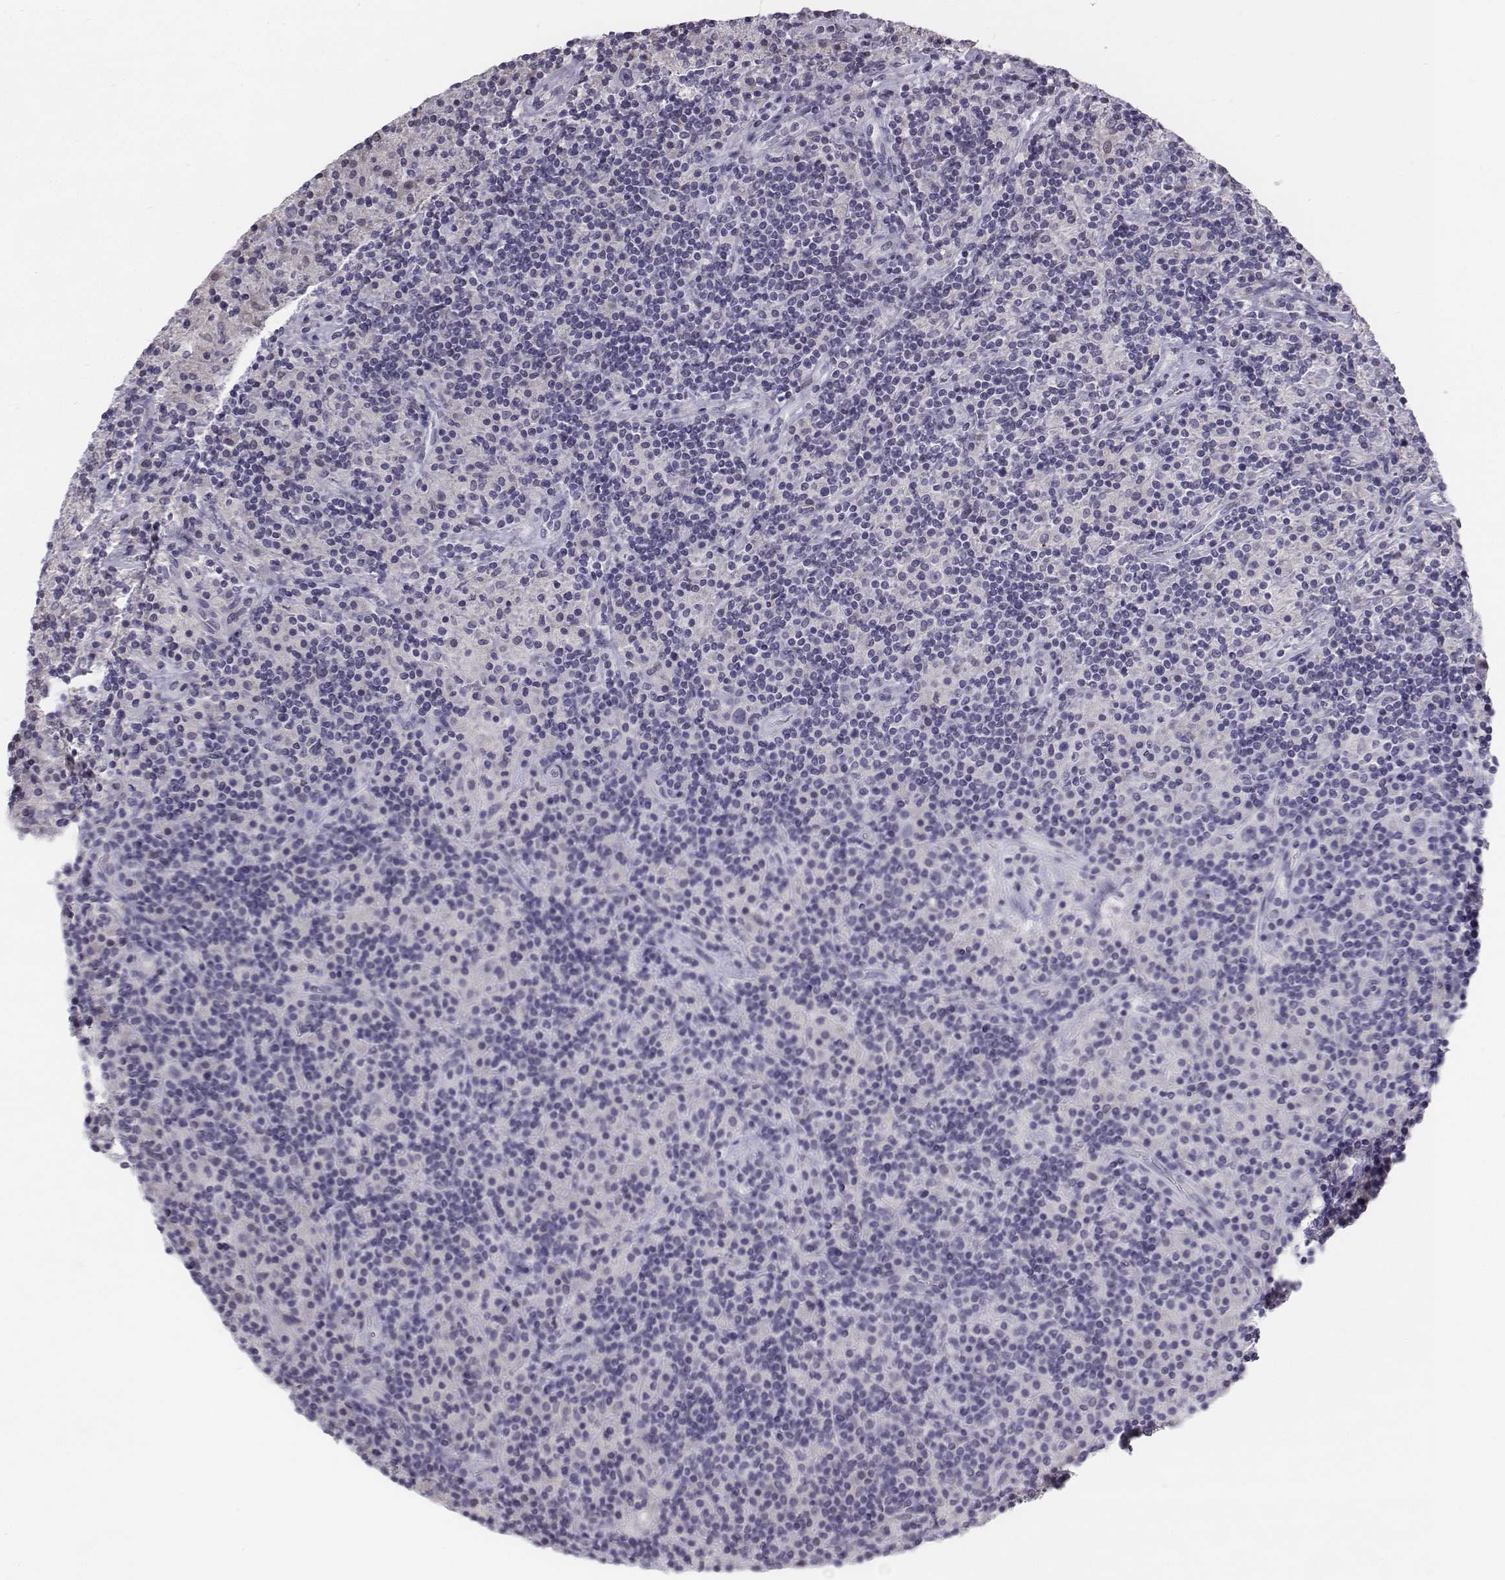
{"staining": {"intensity": "negative", "quantity": "none", "location": "none"}, "tissue": "lymphoma", "cell_type": "Tumor cells", "image_type": "cancer", "snomed": [{"axis": "morphology", "description": "Hodgkin's disease, NOS"}, {"axis": "topography", "description": "Lymph node"}], "caption": "The histopathology image shows no staining of tumor cells in Hodgkin's disease. (DAB immunohistochemistry with hematoxylin counter stain).", "gene": "PENK", "patient": {"sex": "male", "age": 70}}